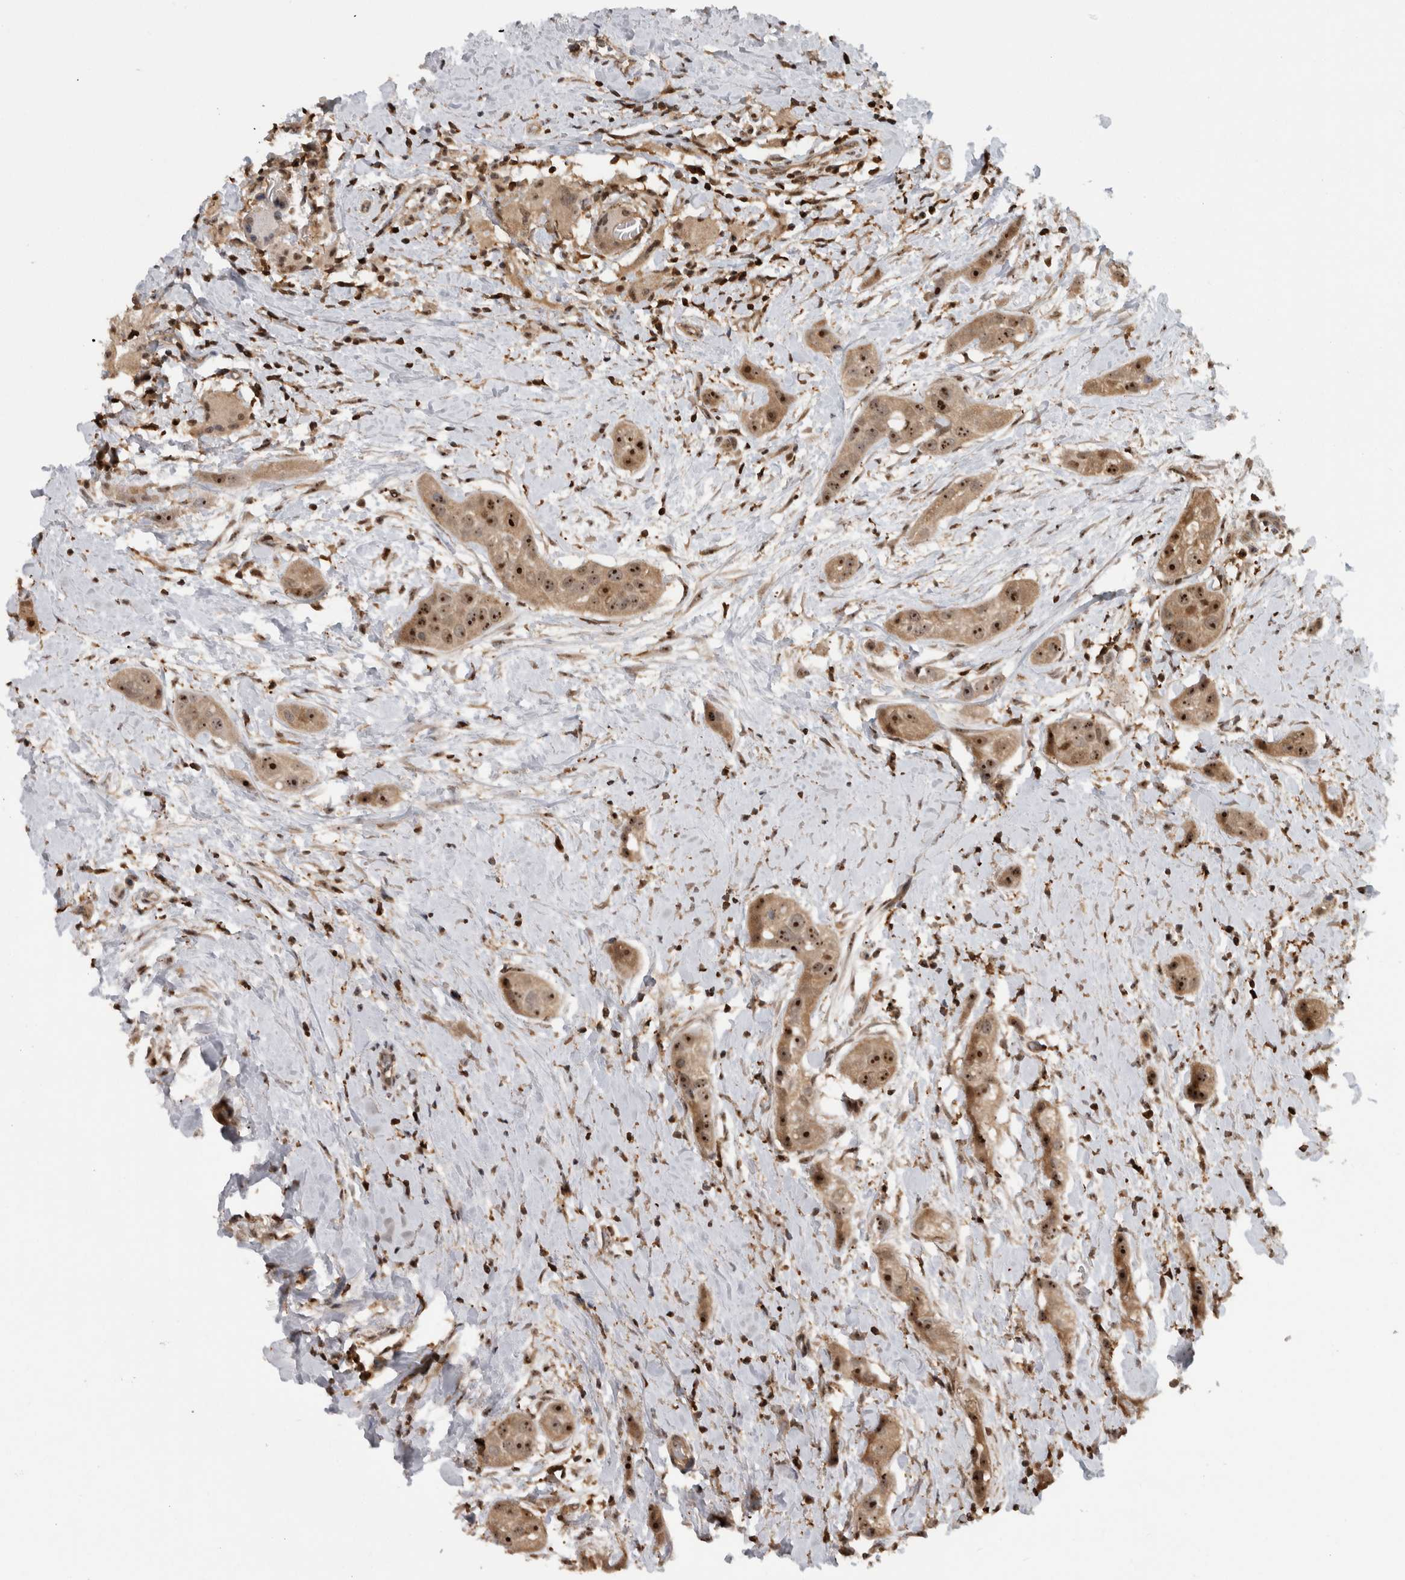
{"staining": {"intensity": "strong", "quantity": "25%-75%", "location": "cytoplasmic/membranous,nuclear"}, "tissue": "head and neck cancer", "cell_type": "Tumor cells", "image_type": "cancer", "snomed": [{"axis": "morphology", "description": "Normal tissue, NOS"}, {"axis": "morphology", "description": "Squamous cell carcinoma, NOS"}, {"axis": "topography", "description": "Skeletal muscle"}, {"axis": "topography", "description": "Head-Neck"}], "caption": "This micrograph shows head and neck cancer stained with IHC to label a protein in brown. The cytoplasmic/membranous and nuclear of tumor cells show strong positivity for the protein. Nuclei are counter-stained blue.", "gene": "TDRD7", "patient": {"sex": "male", "age": 51}}